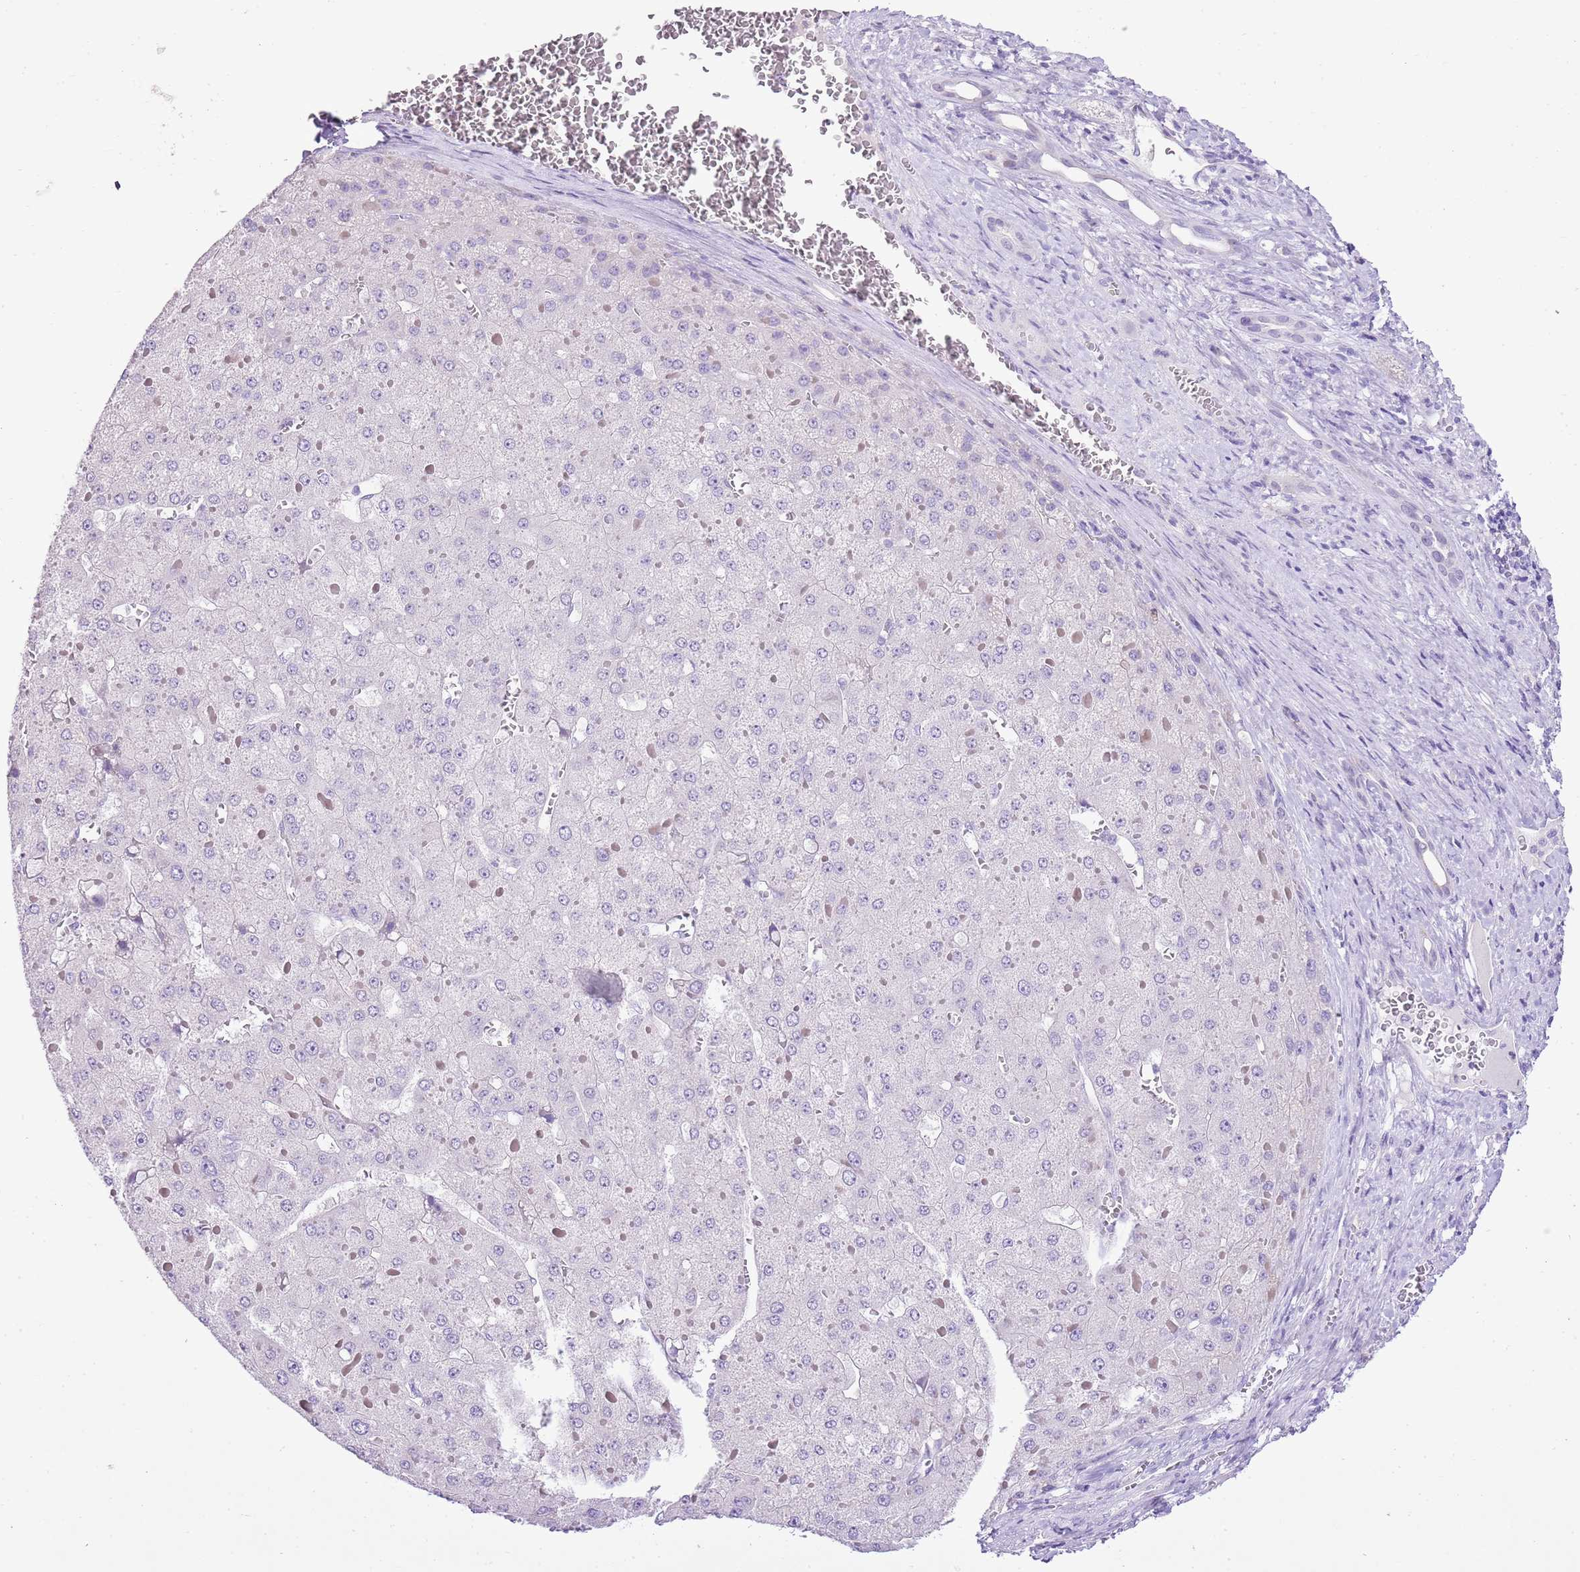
{"staining": {"intensity": "negative", "quantity": "none", "location": "none"}, "tissue": "liver cancer", "cell_type": "Tumor cells", "image_type": "cancer", "snomed": [{"axis": "morphology", "description": "Carcinoma, Hepatocellular, NOS"}, {"axis": "topography", "description": "Liver"}], "caption": "Liver cancer was stained to show a protein in brown. There is no significant staining in tumor cells.", "gene": "XPO7", "patient": {"sex": "female", "age": 73}}